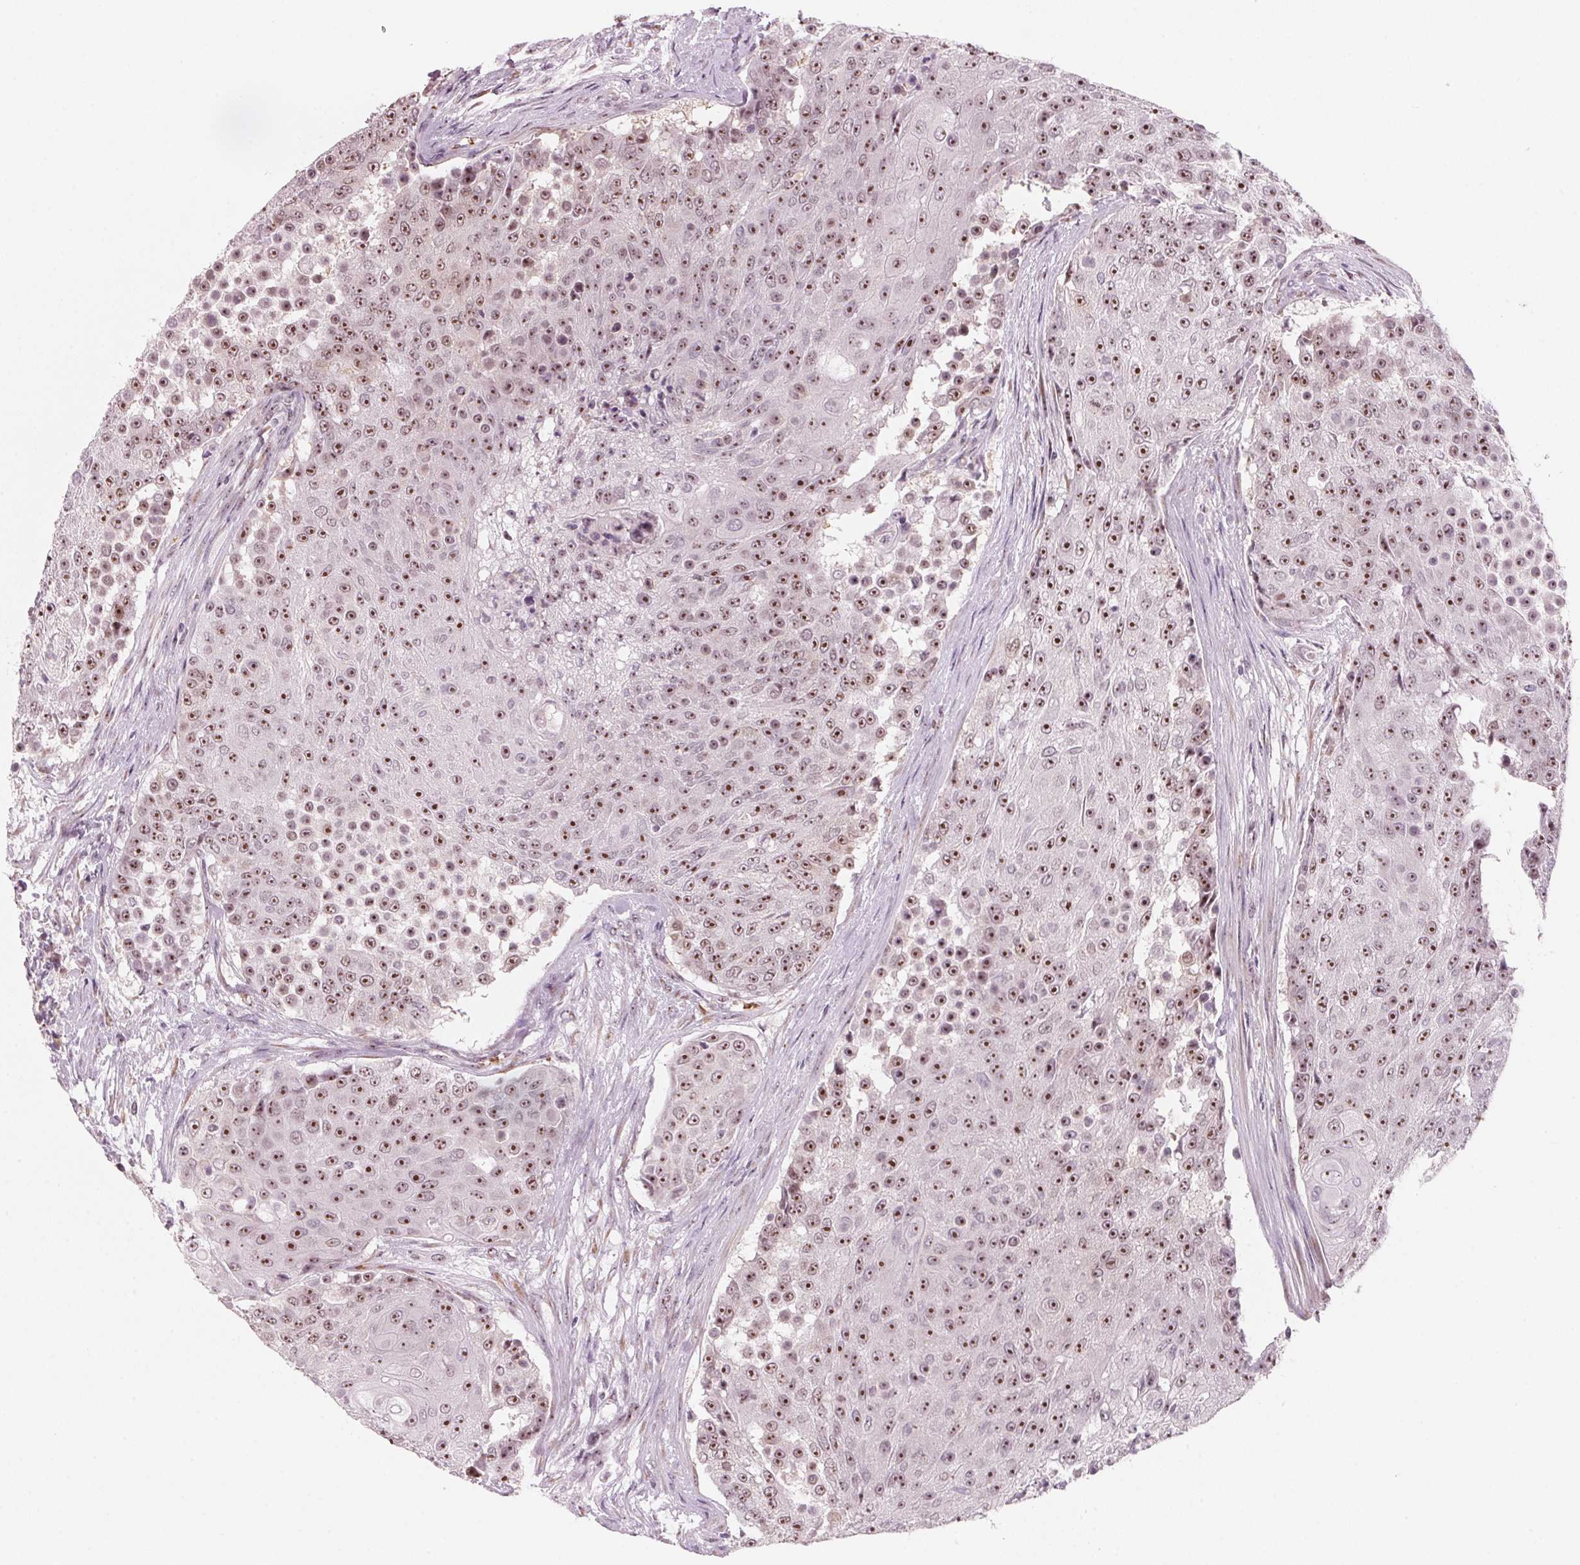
{"staining": {"intensity": "moderate", "quantity": ">75%", "location": "nuclear"}, "tissue": "urothelial cancer", "cell_type": "Tumor cells", "image_type": "cancer", "snomed": [{"axis": "morphology", "description": "Urothelial carcinoma, High grade"}, {"axis": "topography", "description": "Urinary bladder"}], "caption": "This micrograph exhibits immunohistochemistry staining of urothelial cancer, with medium moderate nuclear positivity in about >75% of tumor cells.", "gene": "DNTTIP2", "patient": {"sex": "female", "age": 63}}